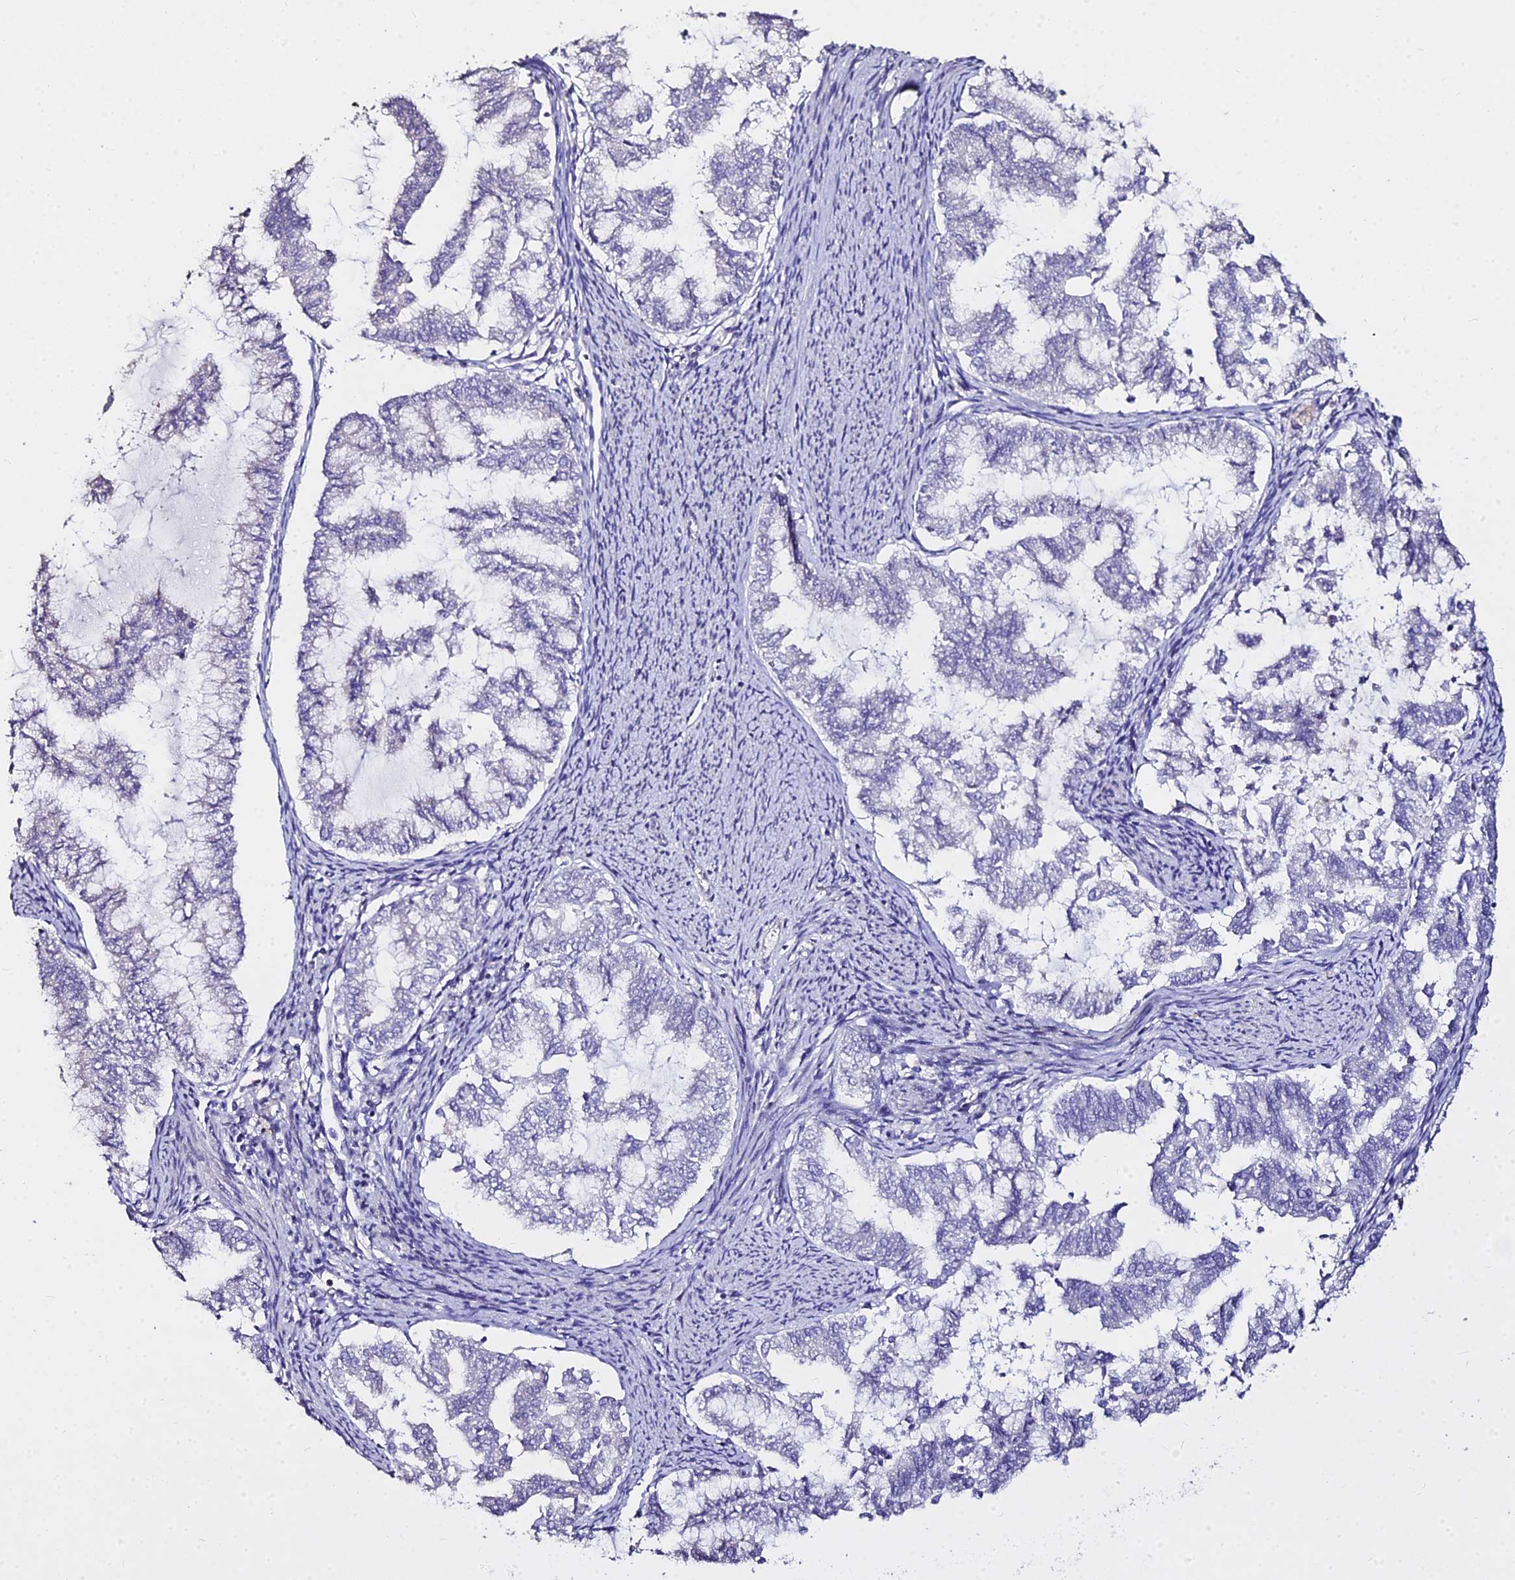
{"staining": {"intensity": "negative", "quantity": "none", "location": "none"}, "tissue": "endometrial cancer", "cell_type": "Tumor cells", "image_type": "cancer", "snomed": [{"axis": "morphology", "description": "Adenocarcinoma, NOS"}, {"axis": "topography", "description": "Endometrium"}], "caption": "A high-resolution histopathology image shows immunohistochemistry staining of endometrial cancer (adenocarcinoma), which exhibits no significant expression in tumor cells.", "gene": "GLYAT", "patient": {"sex": "female", "age": 79}}